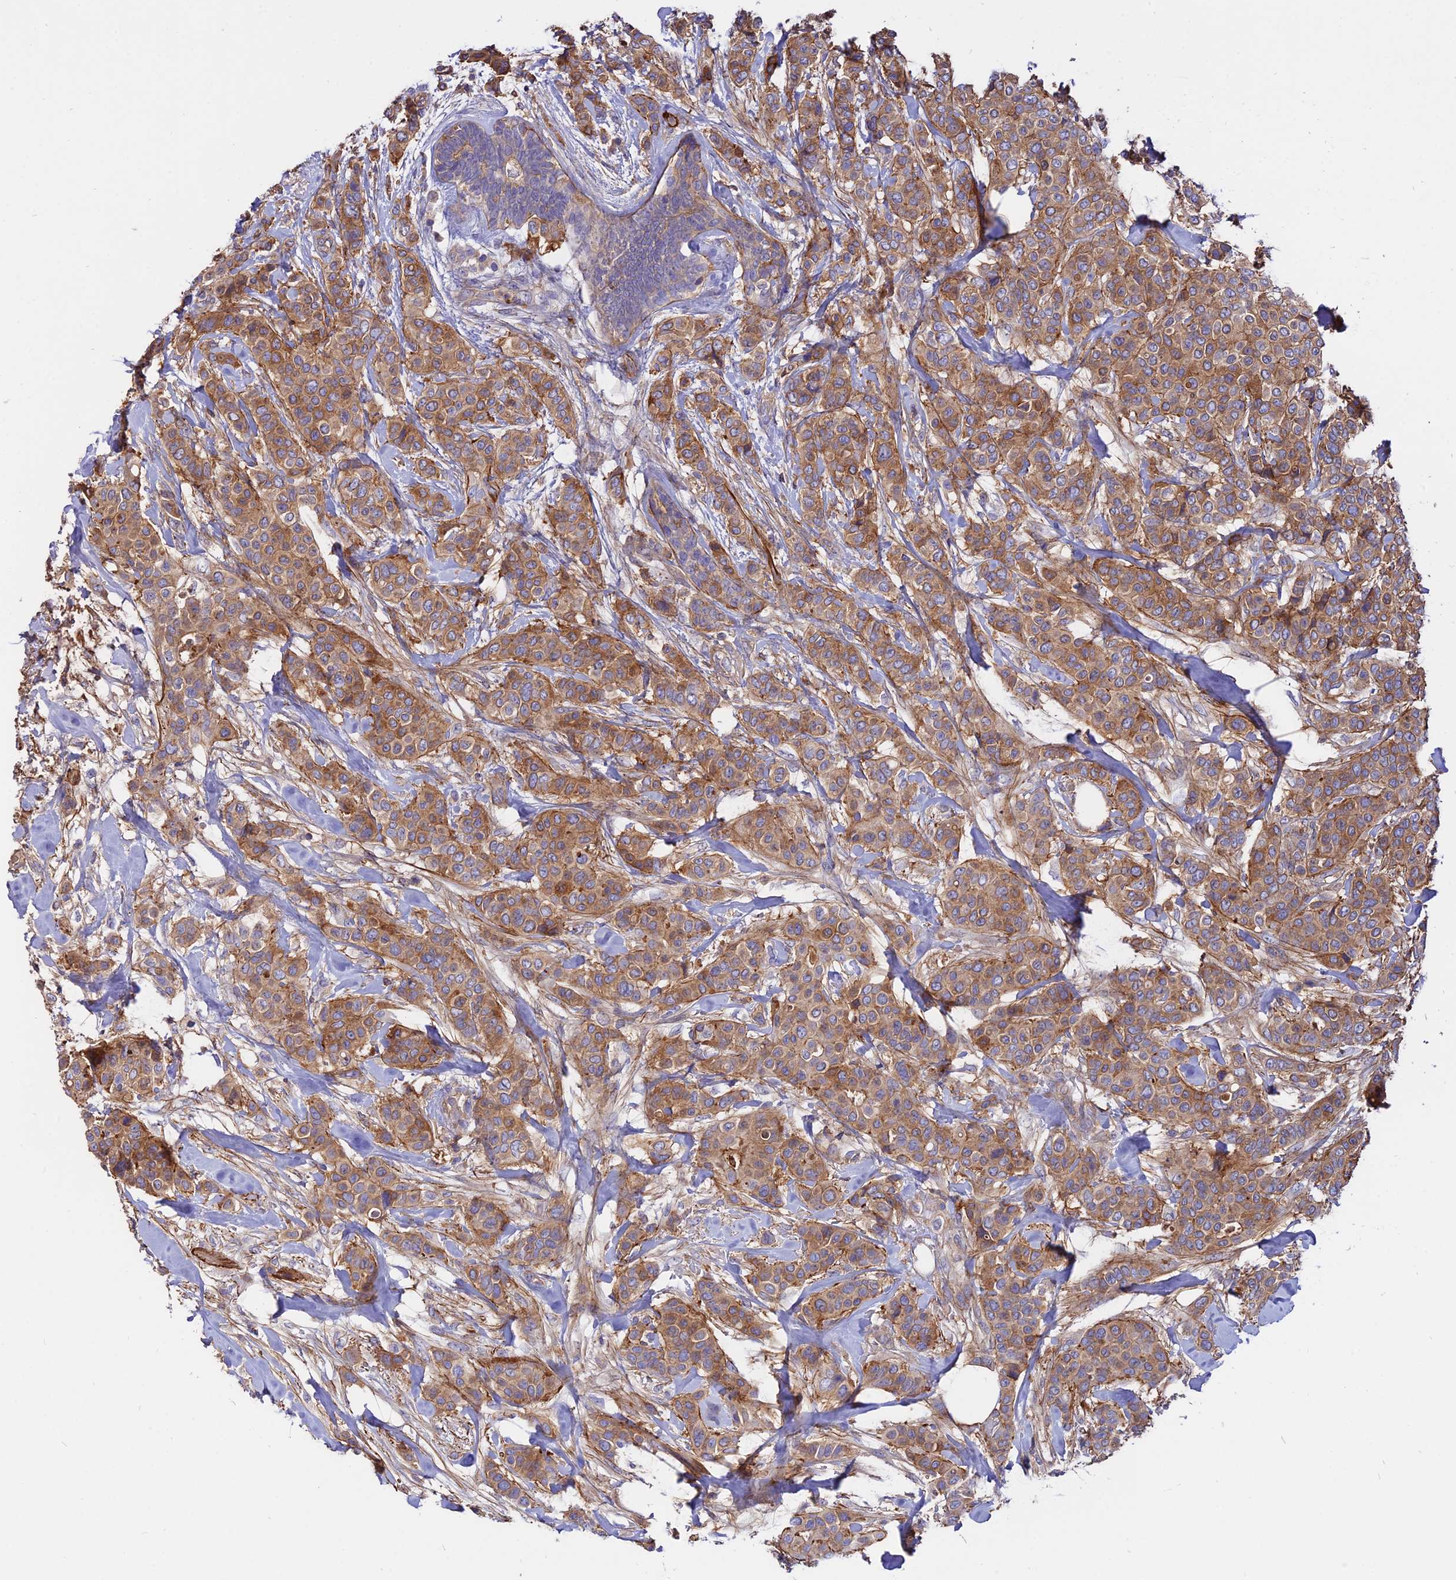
{"staining": {"intensity": "moderate", "quantity": ">75%", "location": "cytoplasmic/membranous"}, "tissue": "breast cancer", "cell_type": "Tumor cells", "image_type": "cancer", "snomed": [{"axis": "morphology", "description": "Lobular carcinoma"}, {"axis": "topography", "description": "Breast"}], "caption": "Breast lobular carcinoma stained with a brown dye displays moderate cytoplasmic/membranous positive positivity in approximately >75% of tumor cells.", "gene": "PYM1", "patient": {"sex": "female", "age": 51}}